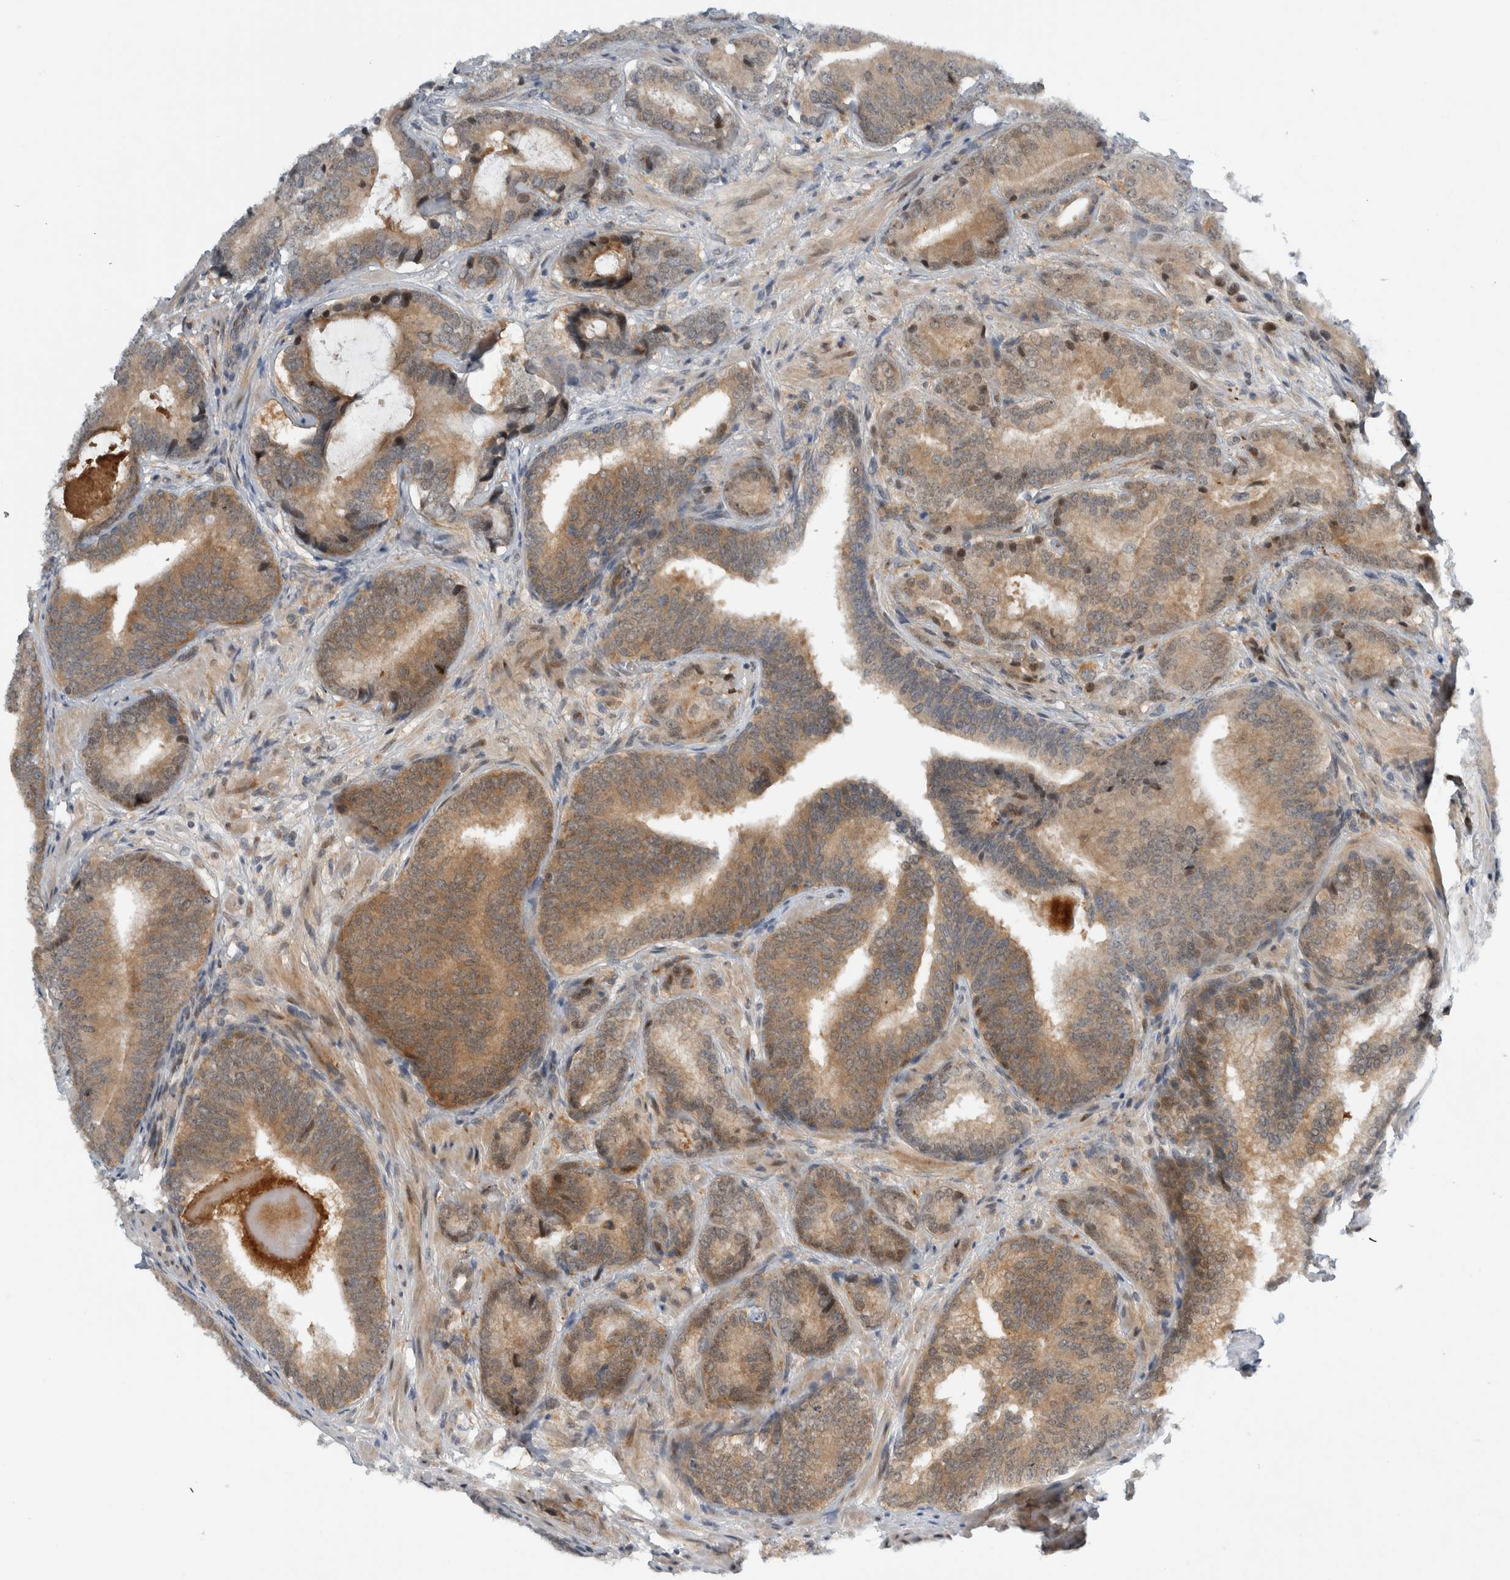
{"staining": {"intensity": "moderate", "quantity": ">75%", "location": "cytoplasmic/membranous"}, "tissue": "prostate cancer", "cell_type": "Tumor cells", "image_type": "cancer", "snomed": [{"axis": "morphology", "description": "Adenocarcinoma, High grade"}, {"axis": "topography", "description": "Prostate"}], "caption": "This is an image of immunohistochemistry (IHC) staining of prostate cancer, which shows moderate expression in the cytoplasmic/membranous of tumor cells.", "gene": "NCR3LG1", "patient": {"sex": "male", "age": 55}}